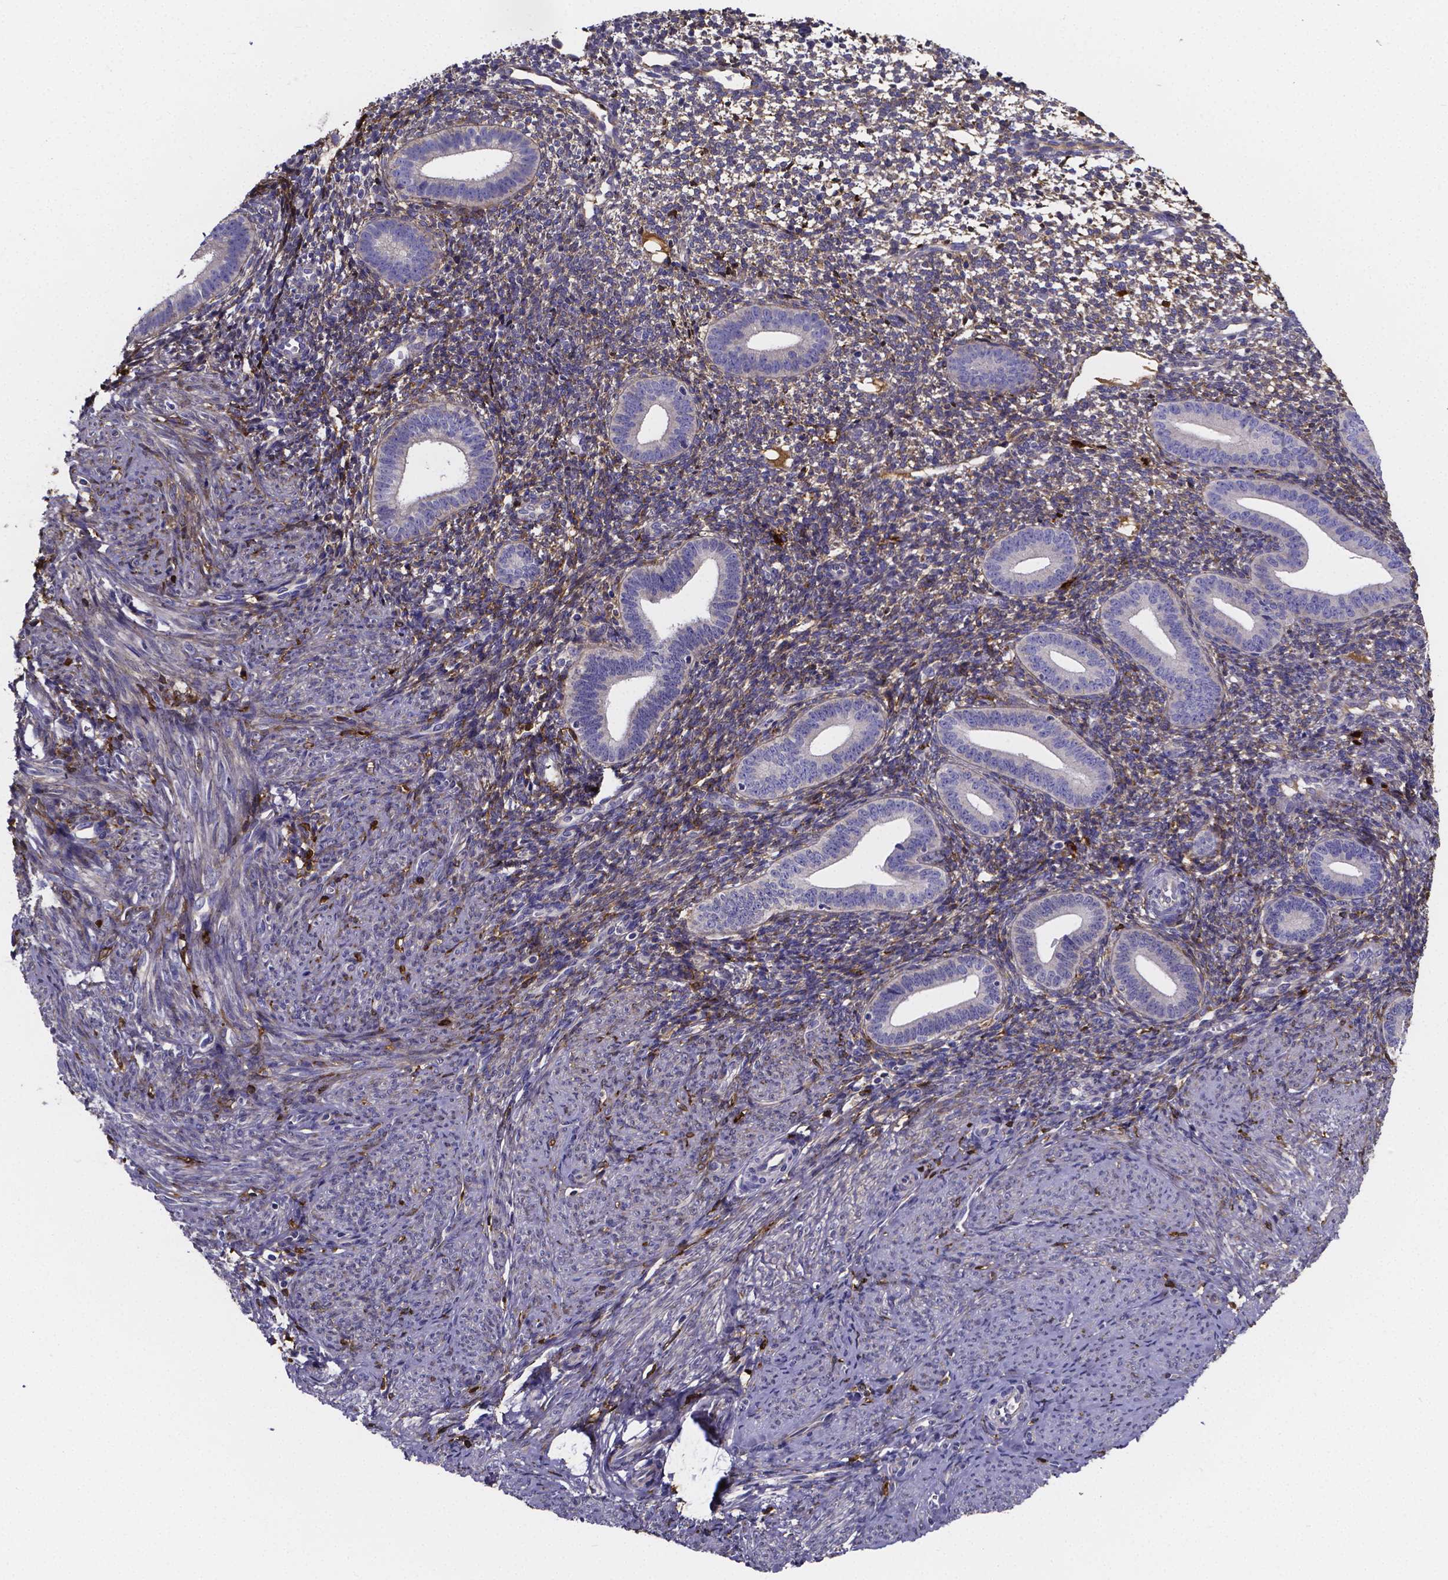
{"staining": {"intensity": "weak", "quantity": "25%-75%", "location": "cytoplasmic/membranous"}, "tissue": "endometrium", "cell_type": "Cells in endometrial stroma", "image_type": "normal", "snomed": [{"axis": "morphology", "description": "Normal tissue, NOS"}, {"axis": "topography", "description": "Endometrium"}], "caption": "Immunohistochemical staining of benign endometrium reveals weak cytoplasmic/membranous protein expression in approximately 25%-75% of cells in endometrial stroma. (brown staining indicates protein expression, while blue staining denotes nuclei).", "gene": "SFRP4", "patient": {"sex": "female", "age": 40}}